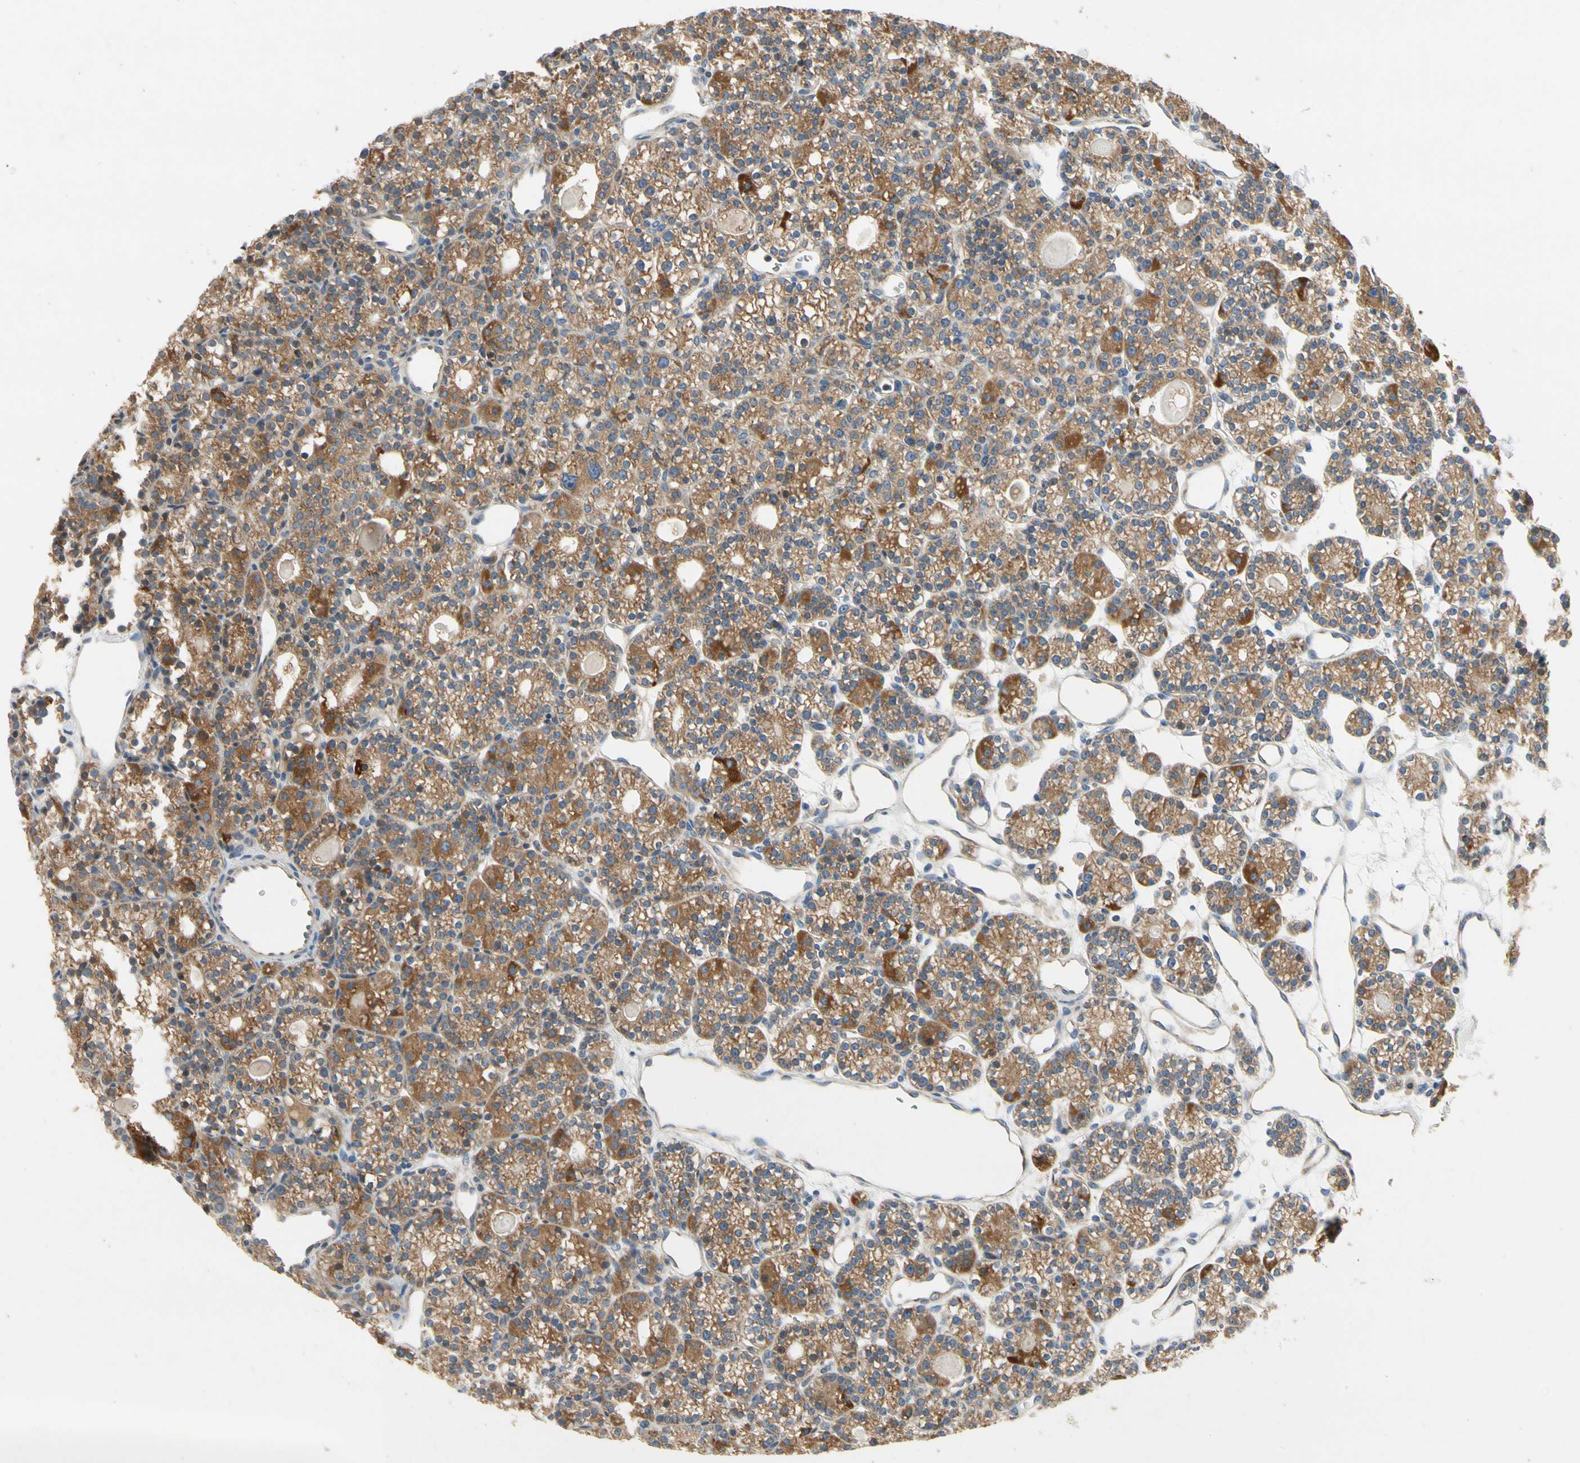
{"staining": {"intensity": "moderate", "quantity": ">75%", "location": "cytoplasmic/membranous"}, "tissue": "parathyroid gland", "cell_type": "Glandular cells", "image_type": "normal", "snomed": [{"axis": "morphology", "description": "Normal tissue, NOS"}, {"axis": "topography", "description": "Parathyroid gland"}], "caption": "Parathyroid gland stained with DAB (3,3'-diaminobenzidine) immunohistochemistry (IHC) displays medium levels of moderate cytoplasmic/membranous staining in approximately >75% of glandular cells.", "gene": "KLHDC8B", "patient": {"sex": "female", "age": 64}}